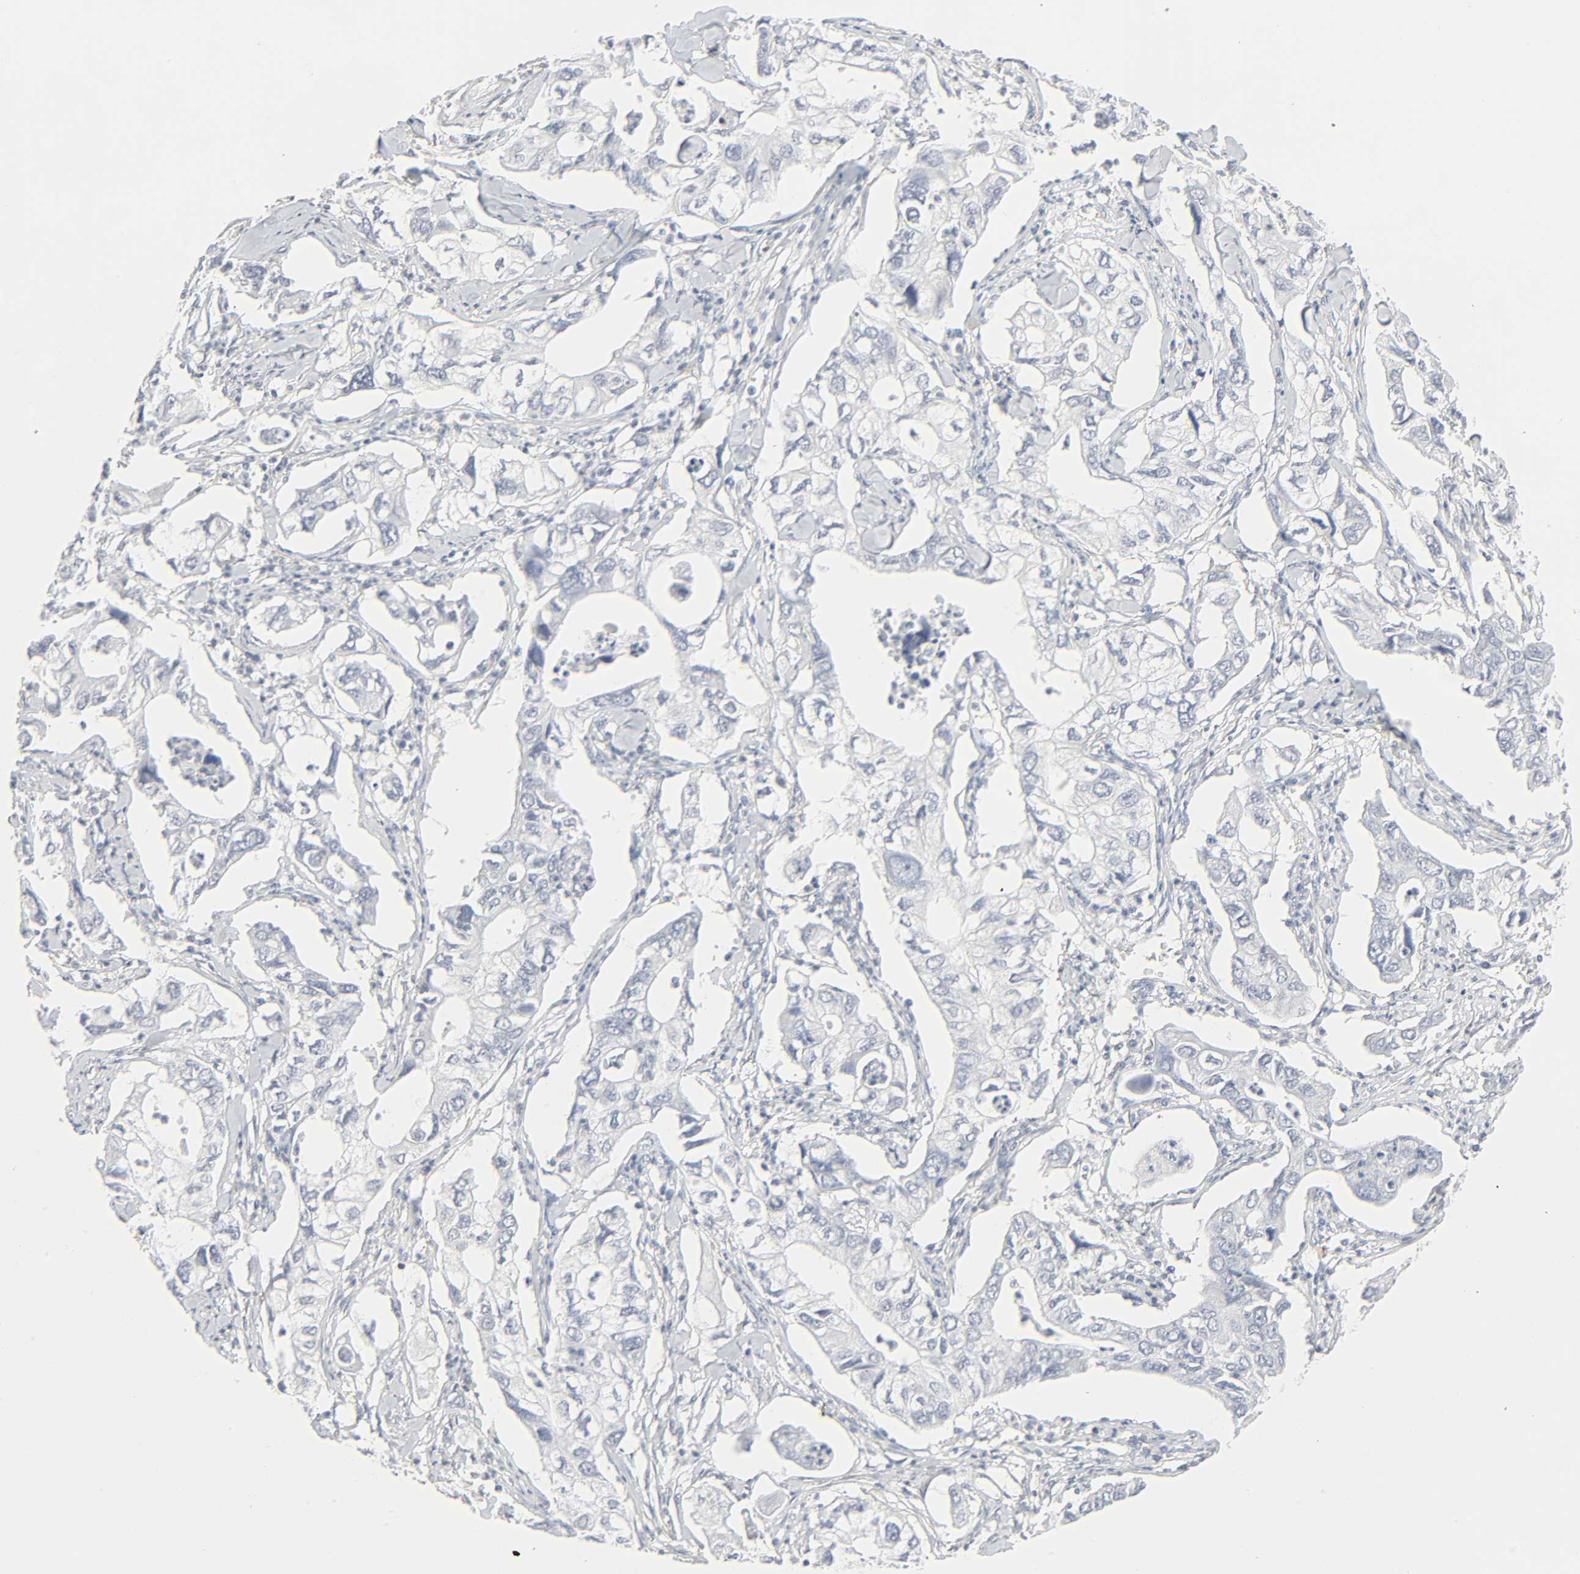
{"staining": {"intensity": "negative", "quantity": "none", "location": "none"}, "tissue": "lung cancer", "cell_type": "Tumor cells", "image_type": "cancer", "snomed": [{"axis": "morphology", "description": "Adenocarcinoma, NOS"}, {"axis": "topography", "description": "Lung"}], "caption": "Protein analysis of lung cancer (adenocarcinoma) reveals no significant positivity in tumor cells.", "gene": "ZBTB16", "patient": {"sex": "male", "age": 48}}